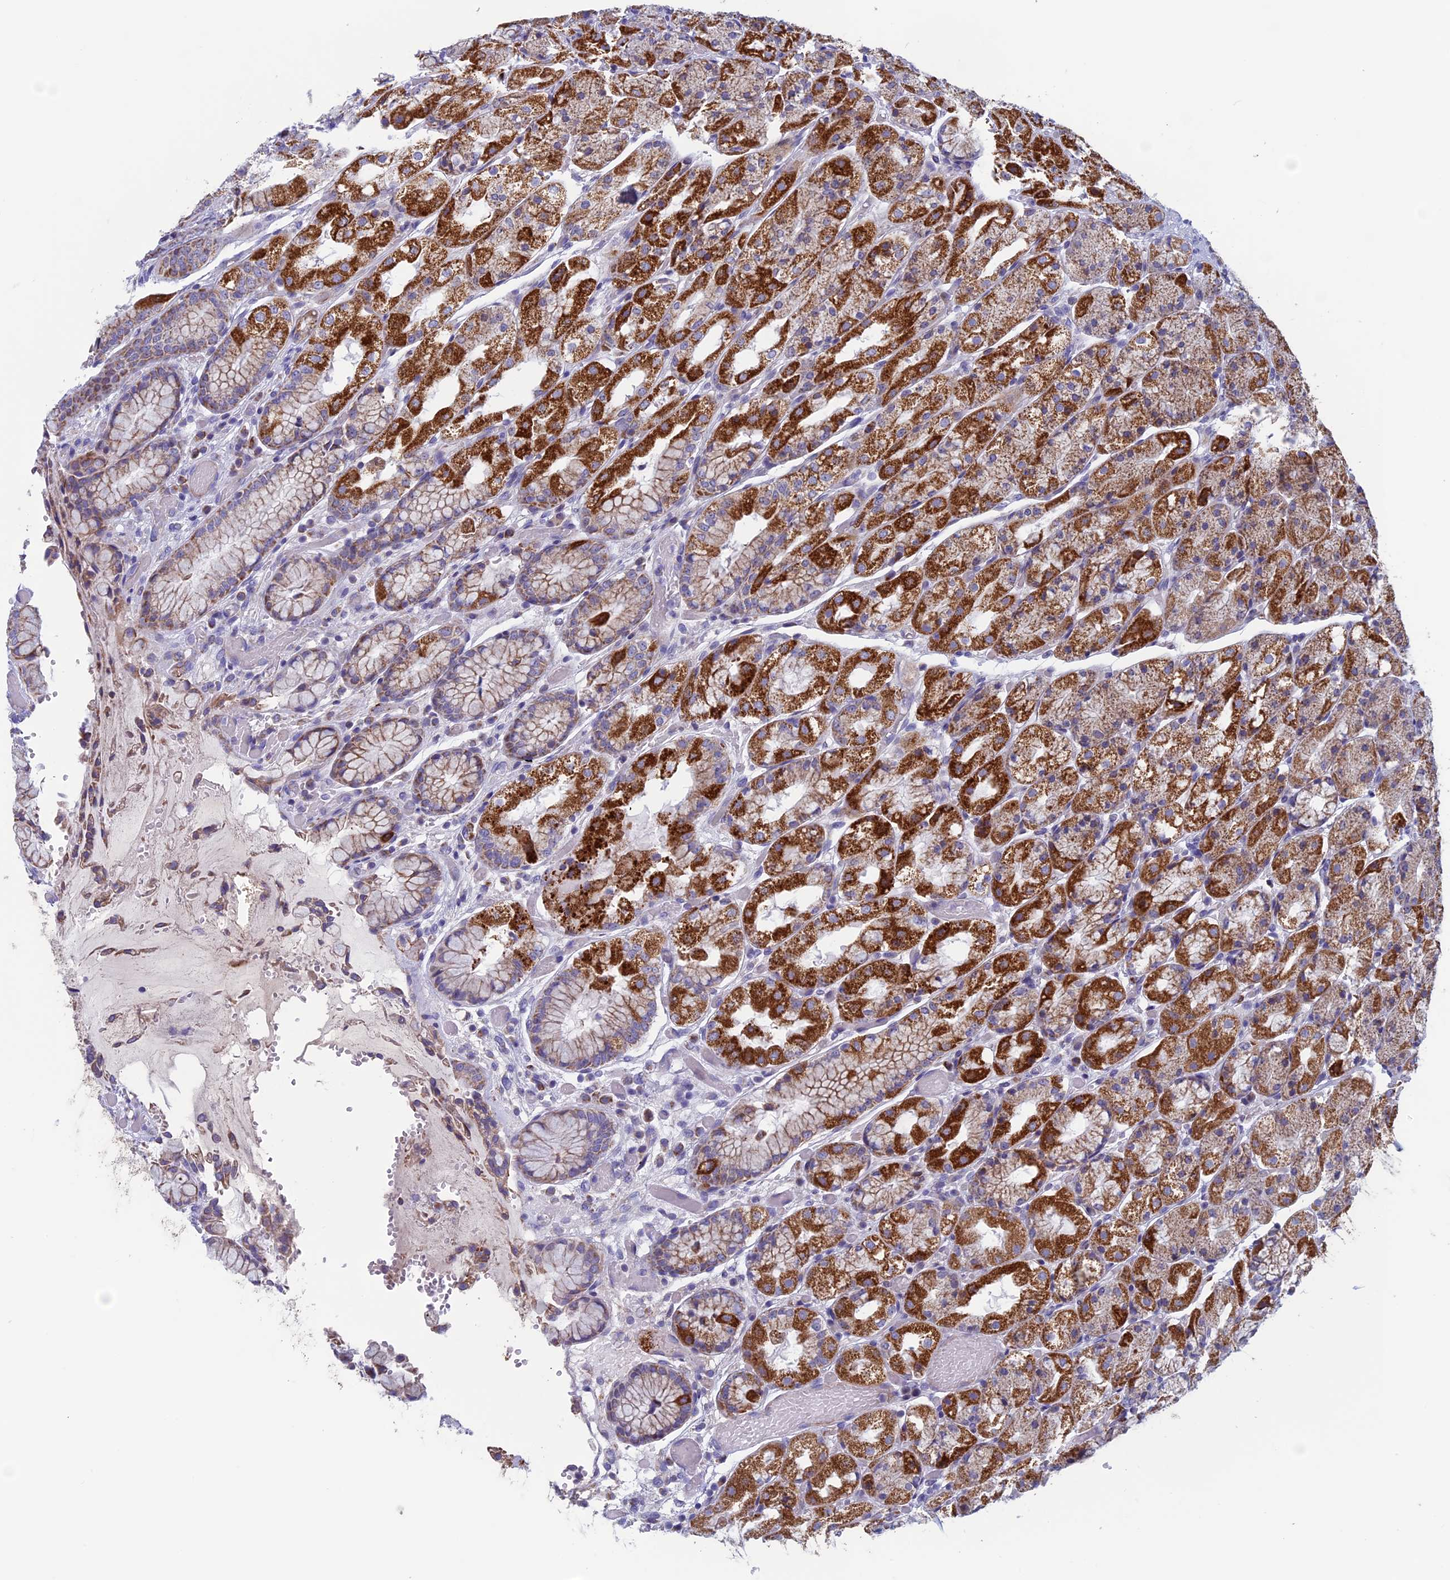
{"staining": {"intensity": "strong", "quantity": "25%-75%", "location": "cytoplasmic/membranous"}, "tissue": "stomach", "cell_type": "Glandular cells", "image_type": "normal", "snomed": [{"axis": "morphology", "description": "Normal tissue, NOS"}, {"axis": "topography", "description": "Stomach, upper"}], "caption": "Immunohistochemistry (IHC) staining of benign stomach, which shows high levels of strong cytoplasmic/membranous staining in about 25%-75% of glandular cells indicating strong cytoplasmic/membranous protein staining. The staining was performed using DAB (brown) for protein detection and nuclei were counterstained in hematoxylin (blue).", "gene": "NDUFB9", "patient": {"sex": "male", "age": 72}}